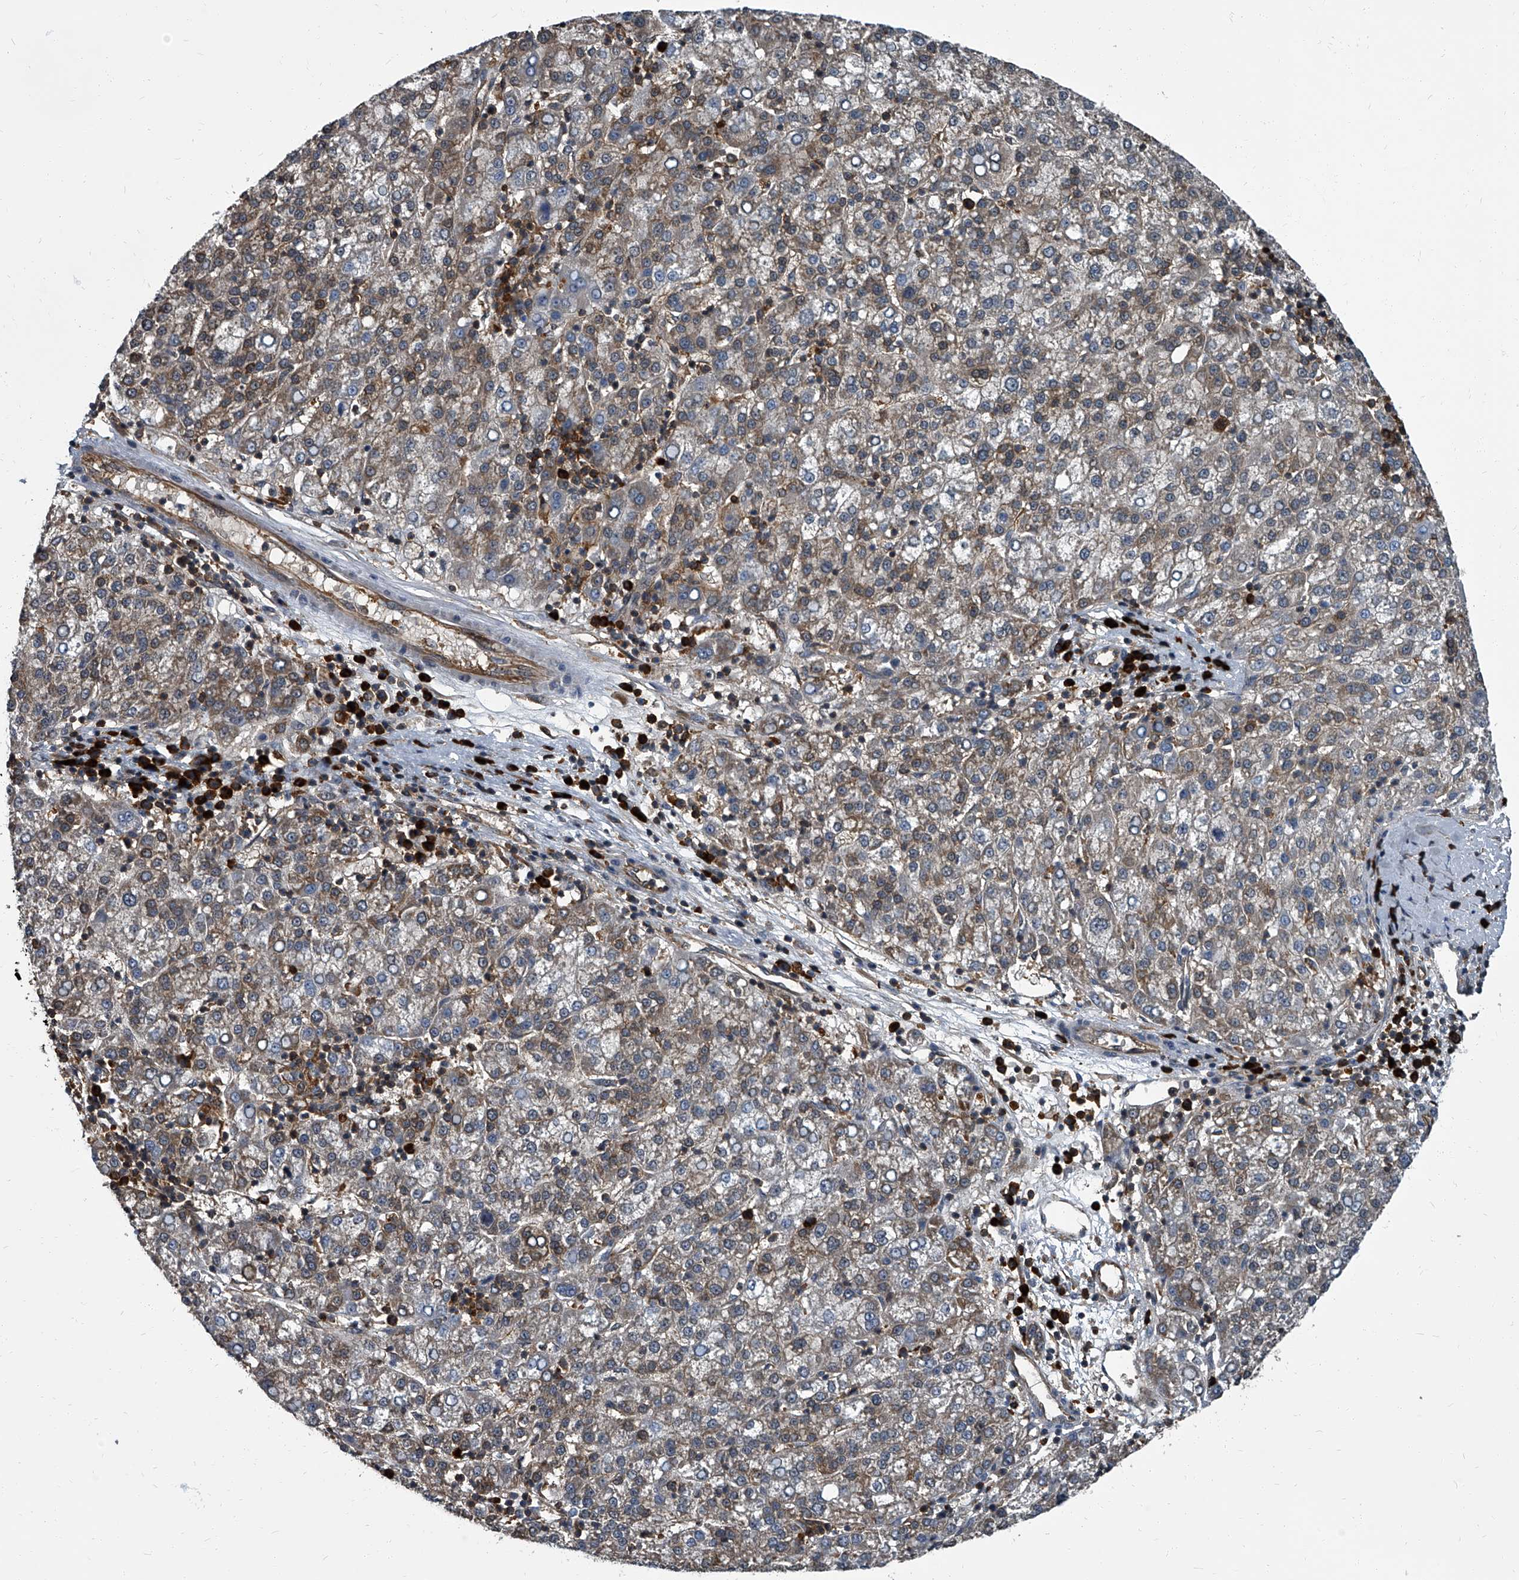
{"staining": {"intensity": "weak", "quantity": ">75%", "location": "cytoplasmic/membranous"}, "tissue": "liver cancer", "cell_type": "Tumor cells", "image_type": "cancer", "snomed": [{"axis": "morphology", "description": "Carcinoma, Hepatocellular, NOS"}, {"axis": "topography", "description": "Liver"}], "caption": "Tumor cells show low levels of weak cytoplasmic/membranous staining in approximately >75% of cells in human liver cancer.", "gene": "CDV3", "patient": {"sex": "female", "age": 58}}